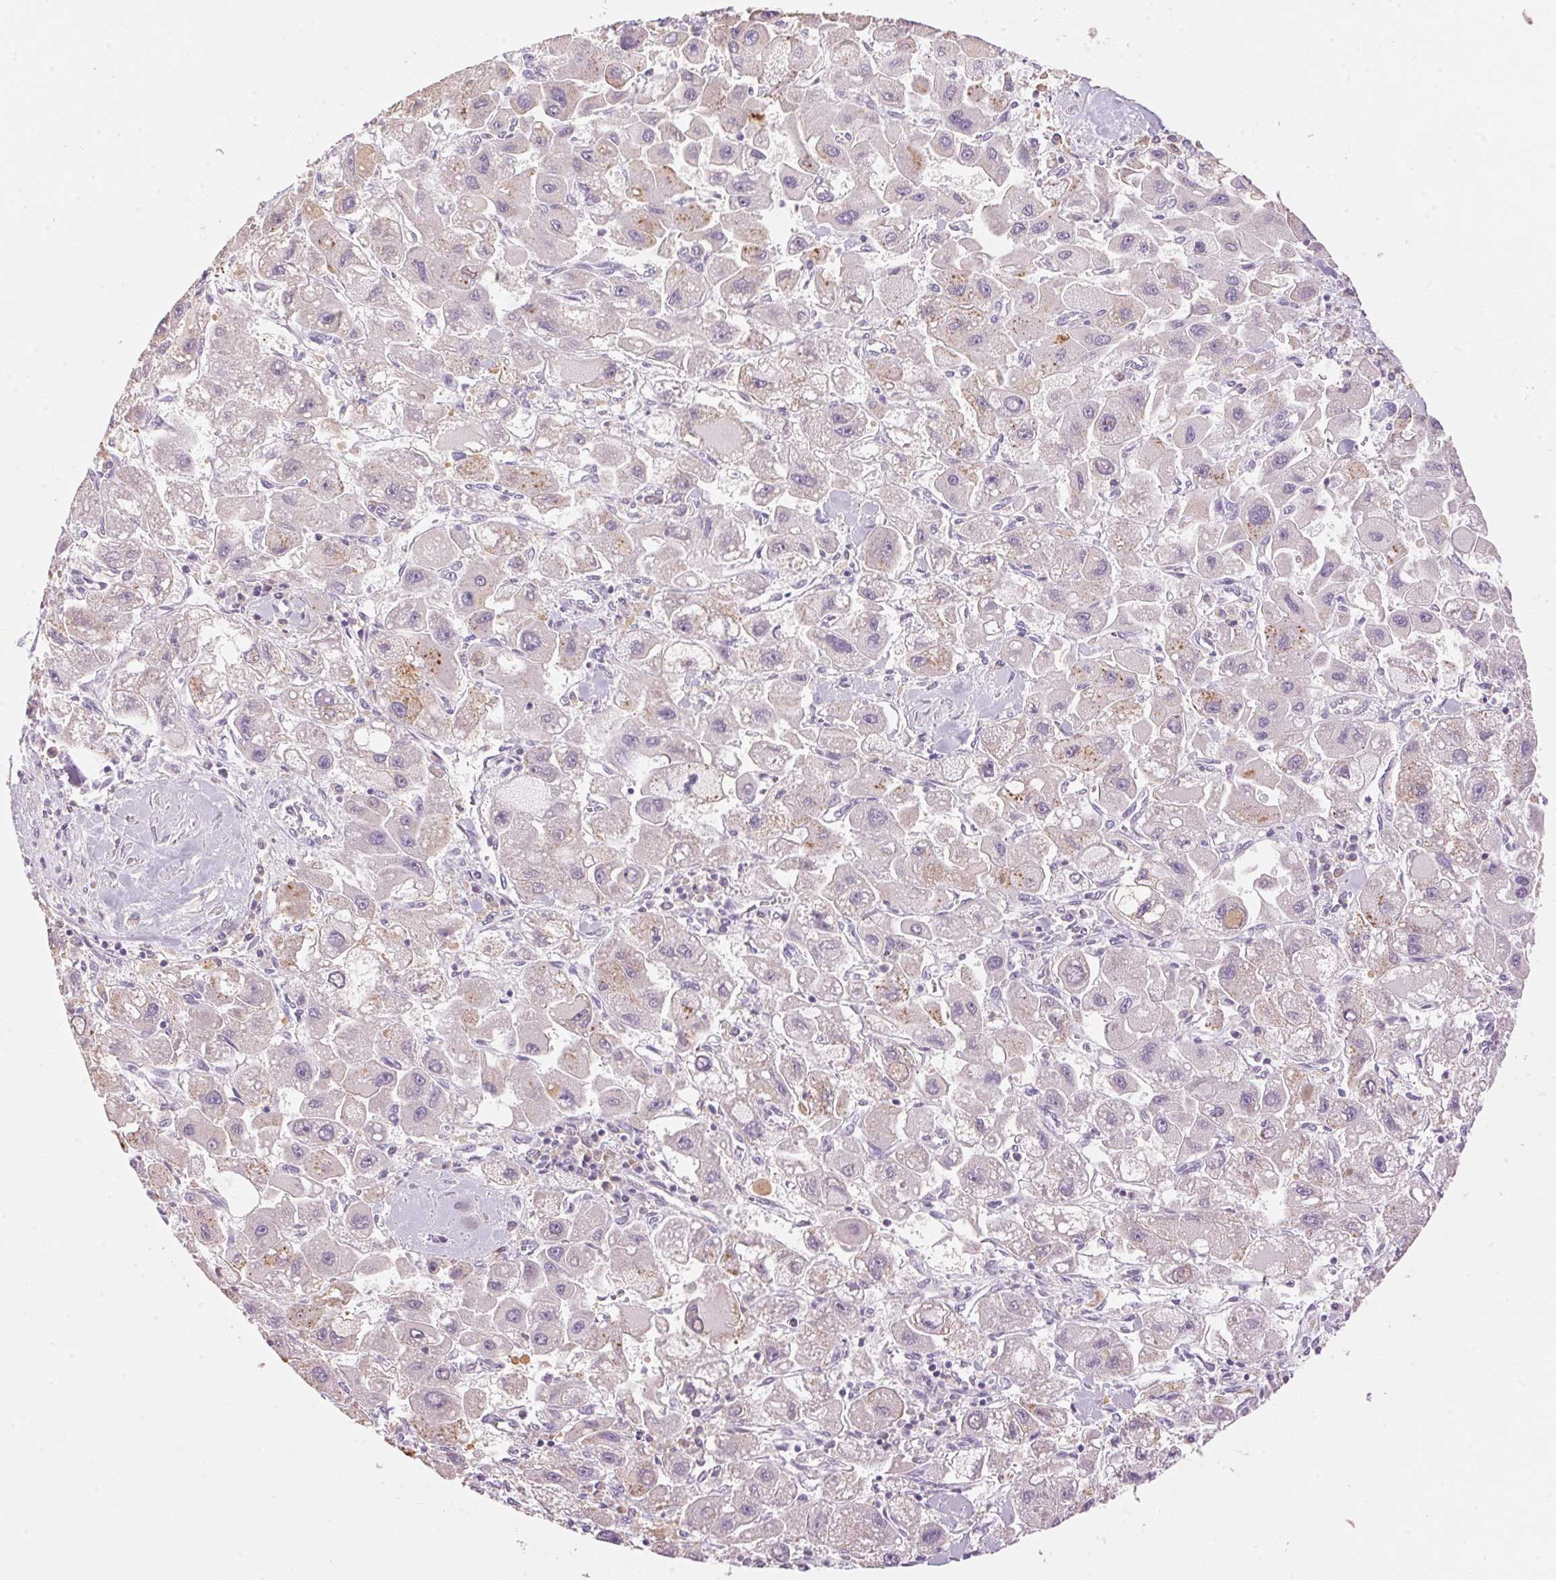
{"staining": {"intensity": "weak", "quantity": "<25%", "location": "cytoplasmic/membranous"}, "tissue": "liver cancer", "cell_type": "Tumor cells", "image_type": "cancer", "snomed": [{"axis": "morphology", "description": "Carcinoma, Hepatocellular, NOS"}, {"axis": "topography", "description": "Liver"}], "caption": "Immunohistochemistry (IHC) of human liver hepatocellular carcinoma shows no positivity in tumor cells.", "gene": "LYZL6", "patient": {"sex": "male", "age": 24}}